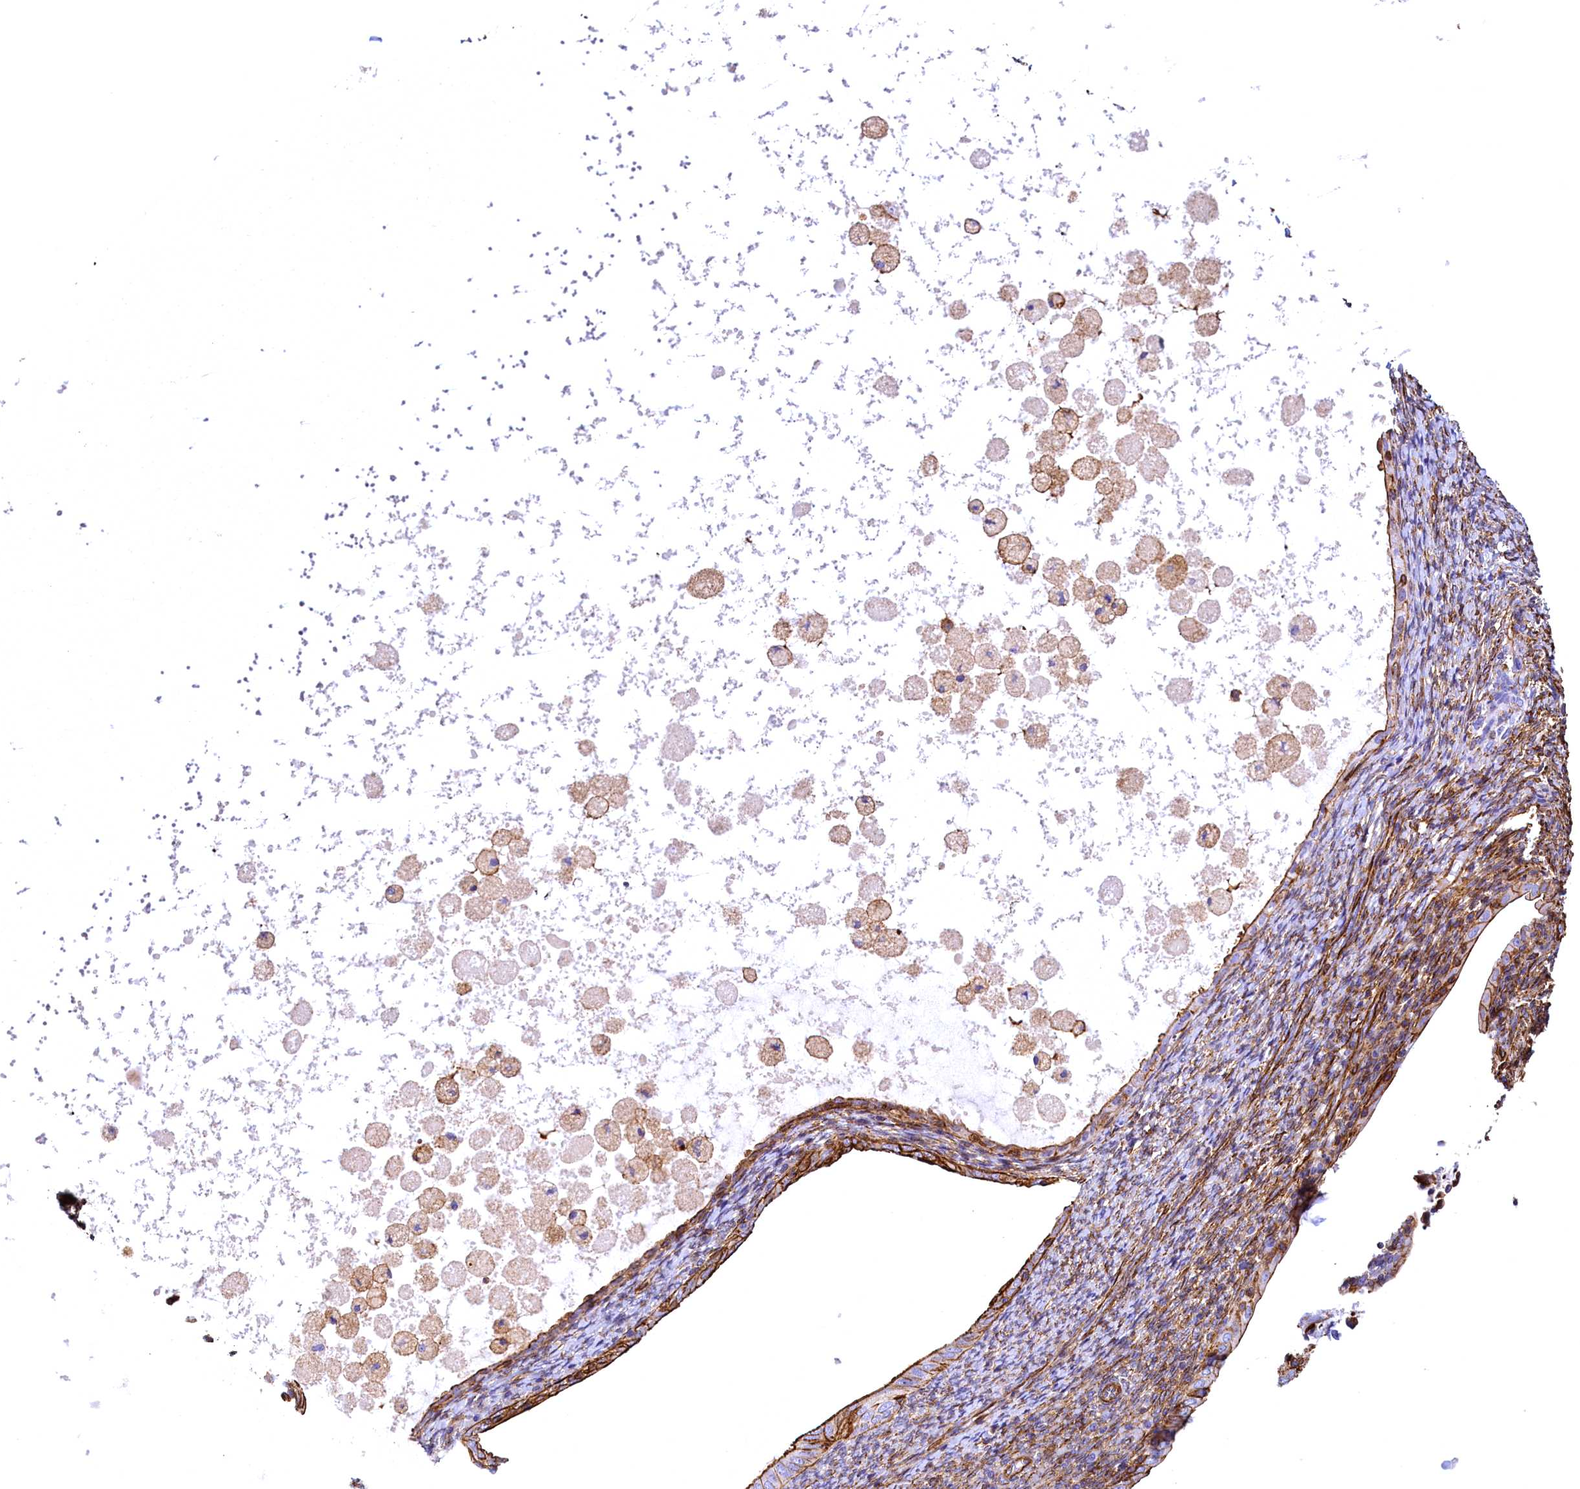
{"staining": {"intensity": "moderate", "quantity": "<25%", "location": "cytoplasmic/membranous"}, "tissue": "endometrium", "cell_type": "Cells in endometrial stroma", "image_type": "normal", "snomed": [{"axis": "morphology", "description": "Normal tissue, NOS"}, {"axis": "topography", "description": "Endometrium"}], "caption": "The immunohistochemical stain labels moderate cytoplasmic/membranous staining in cells in endometrial stroma of normal endometrium. The staining is performed using DAB (3,3'-diaminobenzidine) brown chromogen to label protein expression. The nuclei are counter-stained blue using hematoxylin.", "gene": "THBS1", "patient": {"sex": "female", "age": 72}}